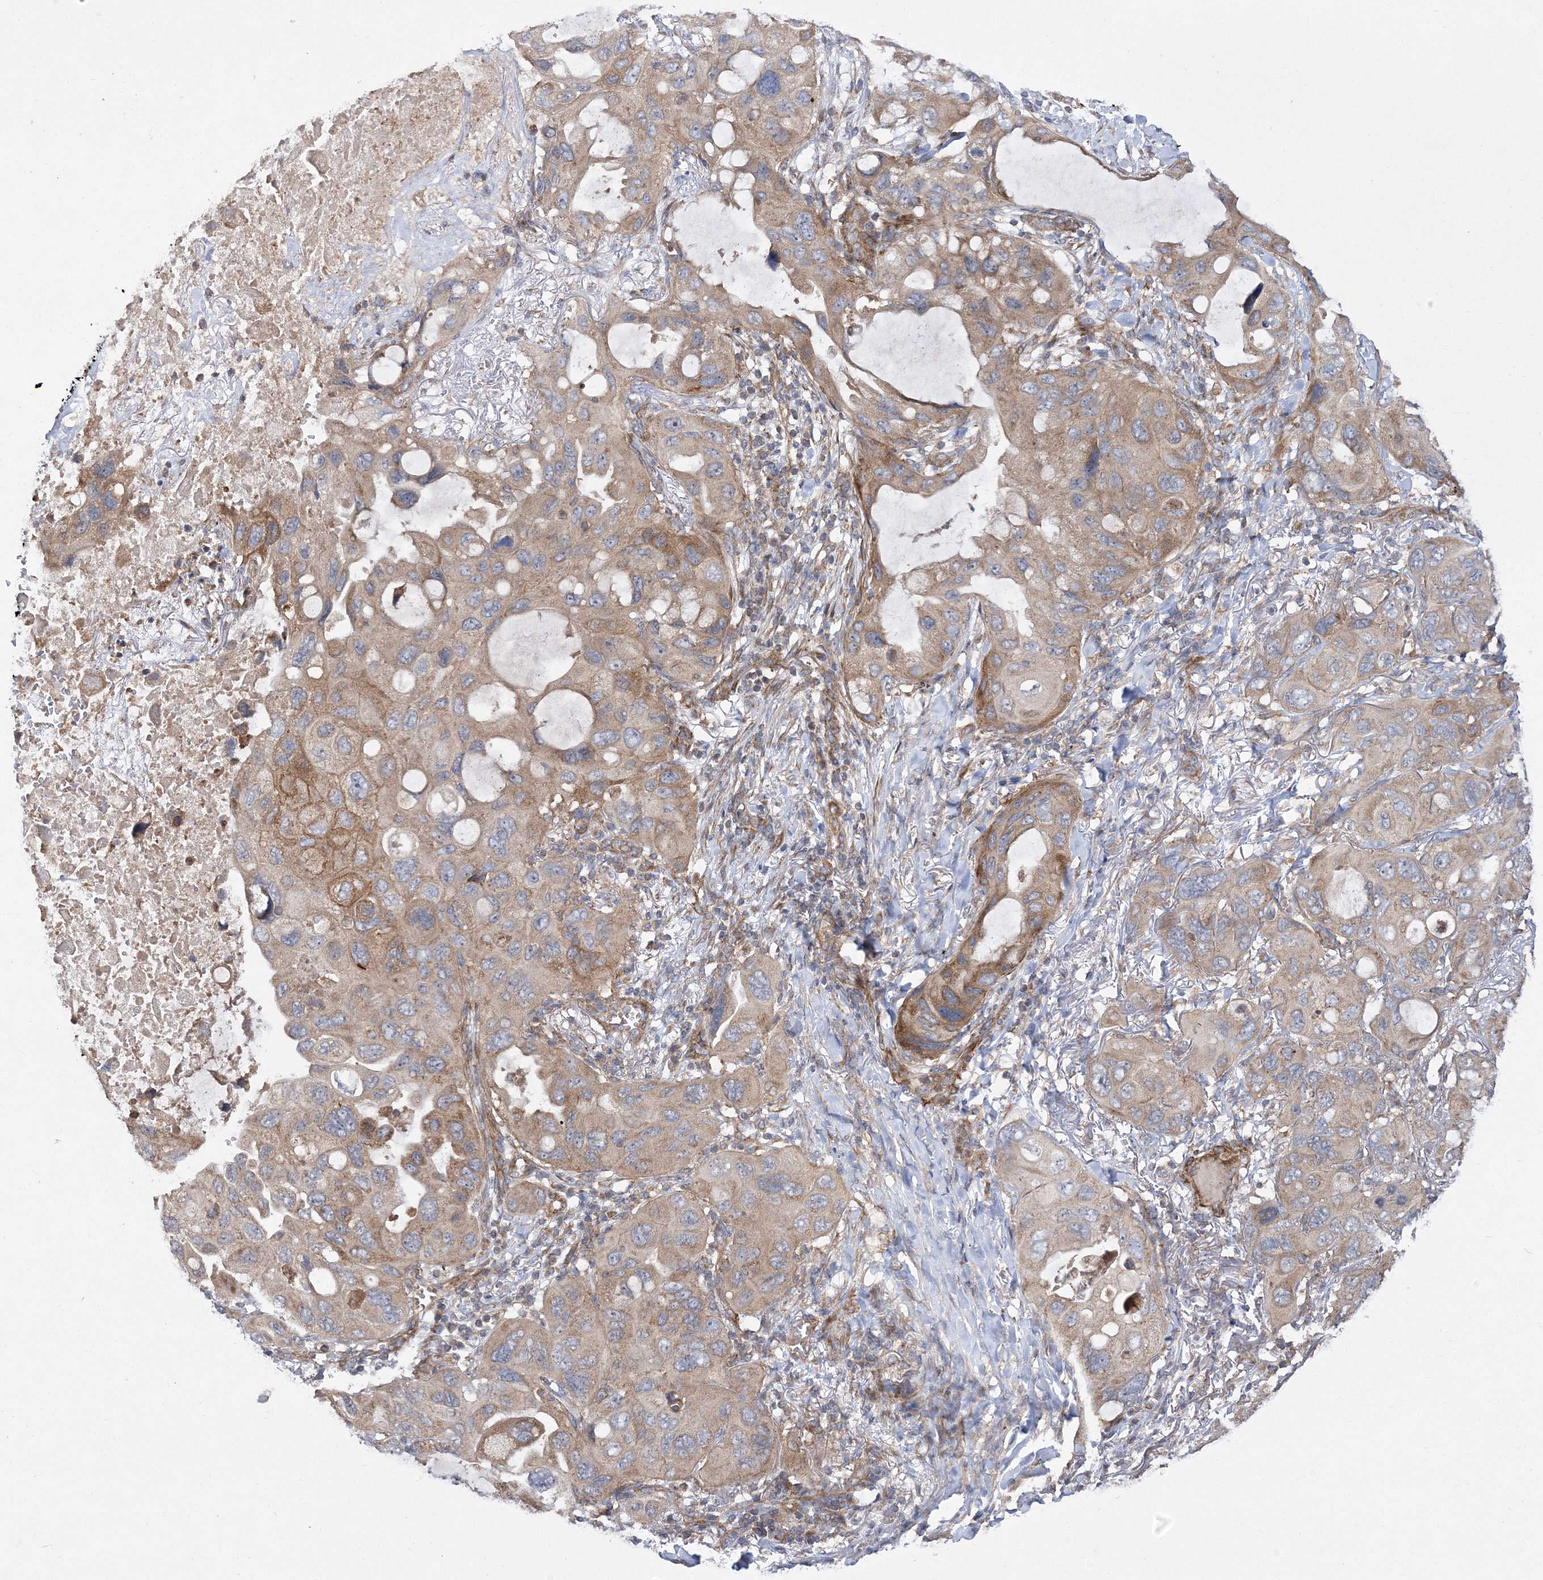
{"staining": {"intensity": "weak", "quantity": ">75%", "location": "cytoplasmic/membranous"}, "tissue": "lung cancer", "cell_type": "Tumor cells", "image_type": "cancer", "snomed": [{"axis": "morphology", "description": "Squamous cell carcinoma, NOS"}, {"axis": "topography", "description": "Lung"}], "caption": "About >75% of tumor cells in lung cancer (squamous cell carcinoma) demonstrate weak cytoplasmic/membranous protein positivity as visualized by brown immunohistochemical staining.", "gene": "DNAJC13", "patient": {"sex": "female", "age": 73}}